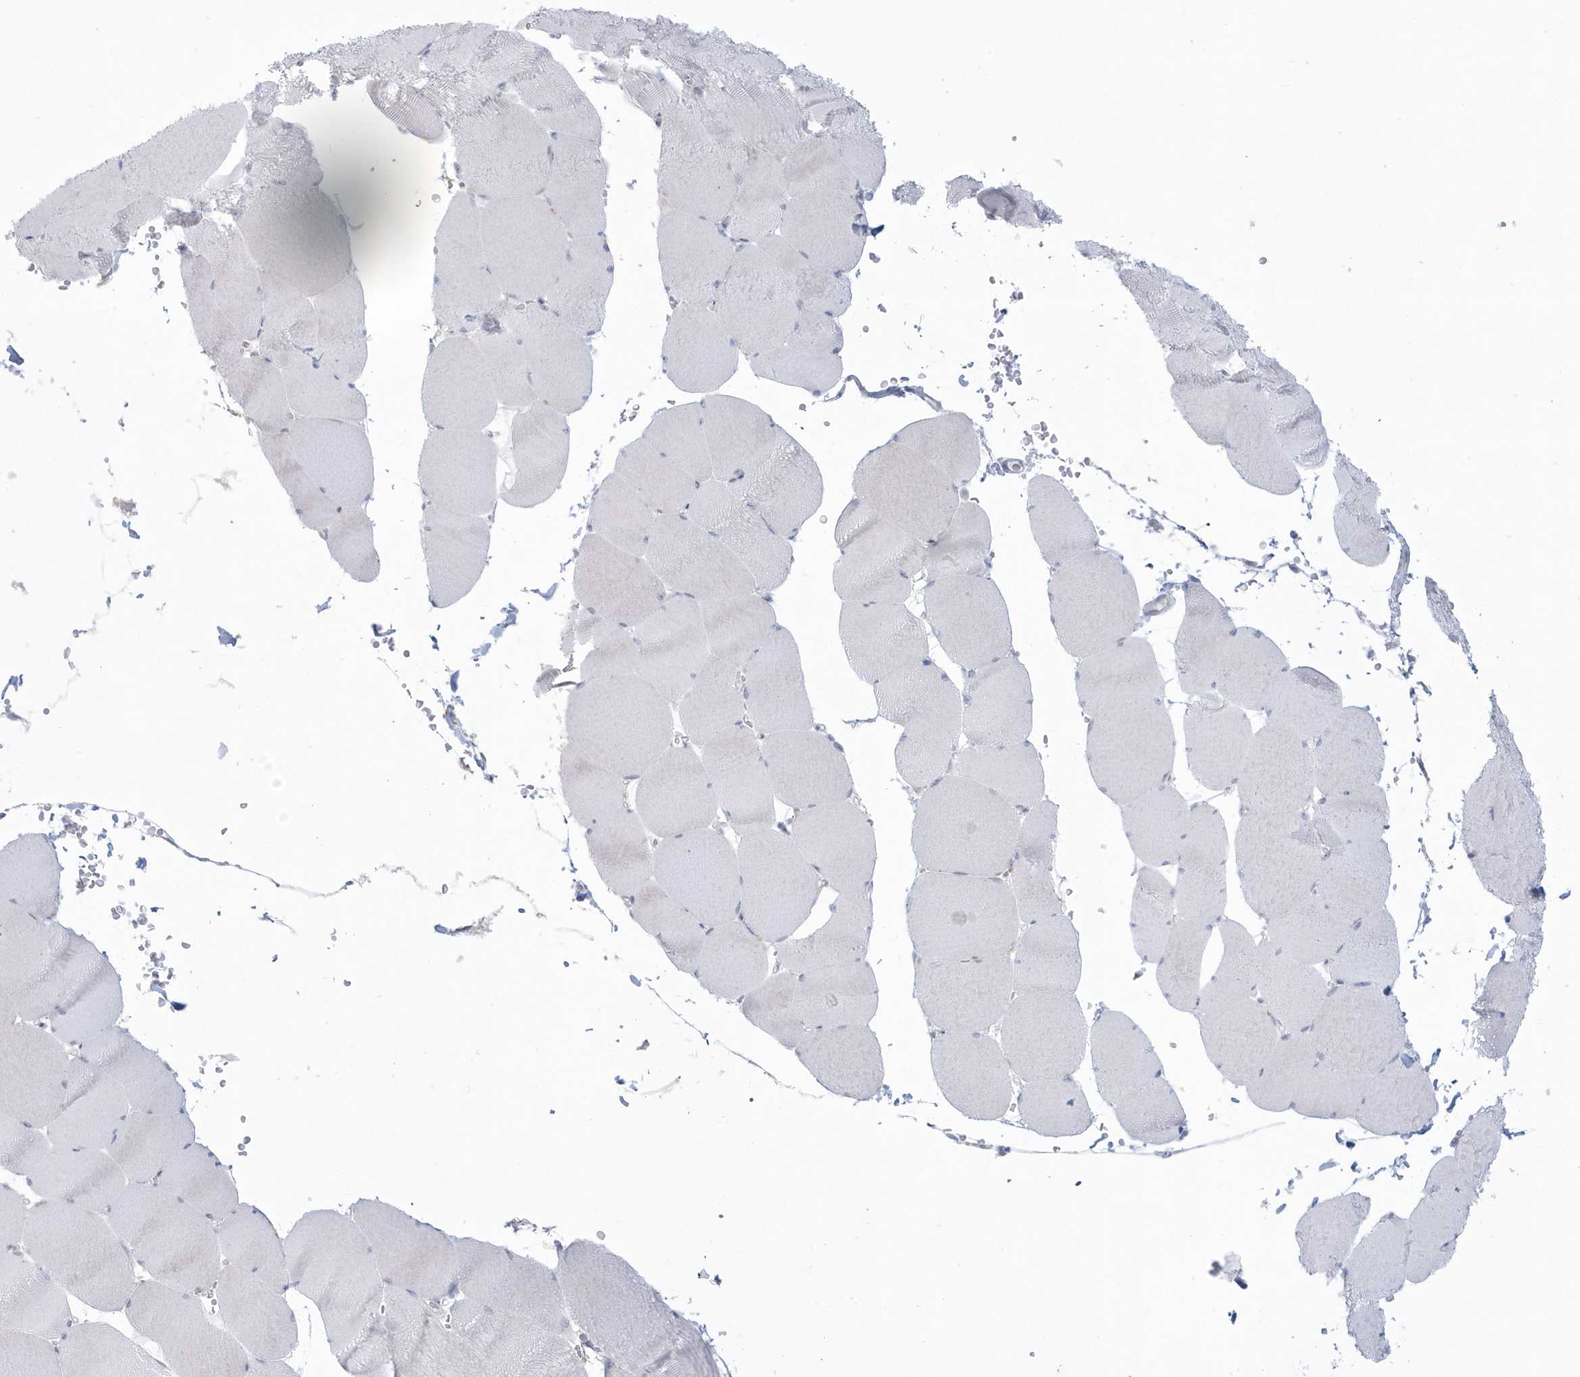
{"staining": {"intensity": "negative", "quantity": "none", "location": "none"}, "tissue": "skeletal muscle", "cell_type": "Myocytes", "image_type": "normal", "snomed": [{"axis": "morphology", "description": "Normal tissue, NOS"}, {"axis": "topography", "description": "Skeletal muscle"}, {"axis": "topography", "description": "Head-Neck"}], "caption": "Immunohistochemistry (IHC) histopathology image of benign human skeletal muscle stained for a protein (brown), which displays no staining in myocytes.", "gene": "HERC6", "patient": {"sex": "male", "age": 66}}